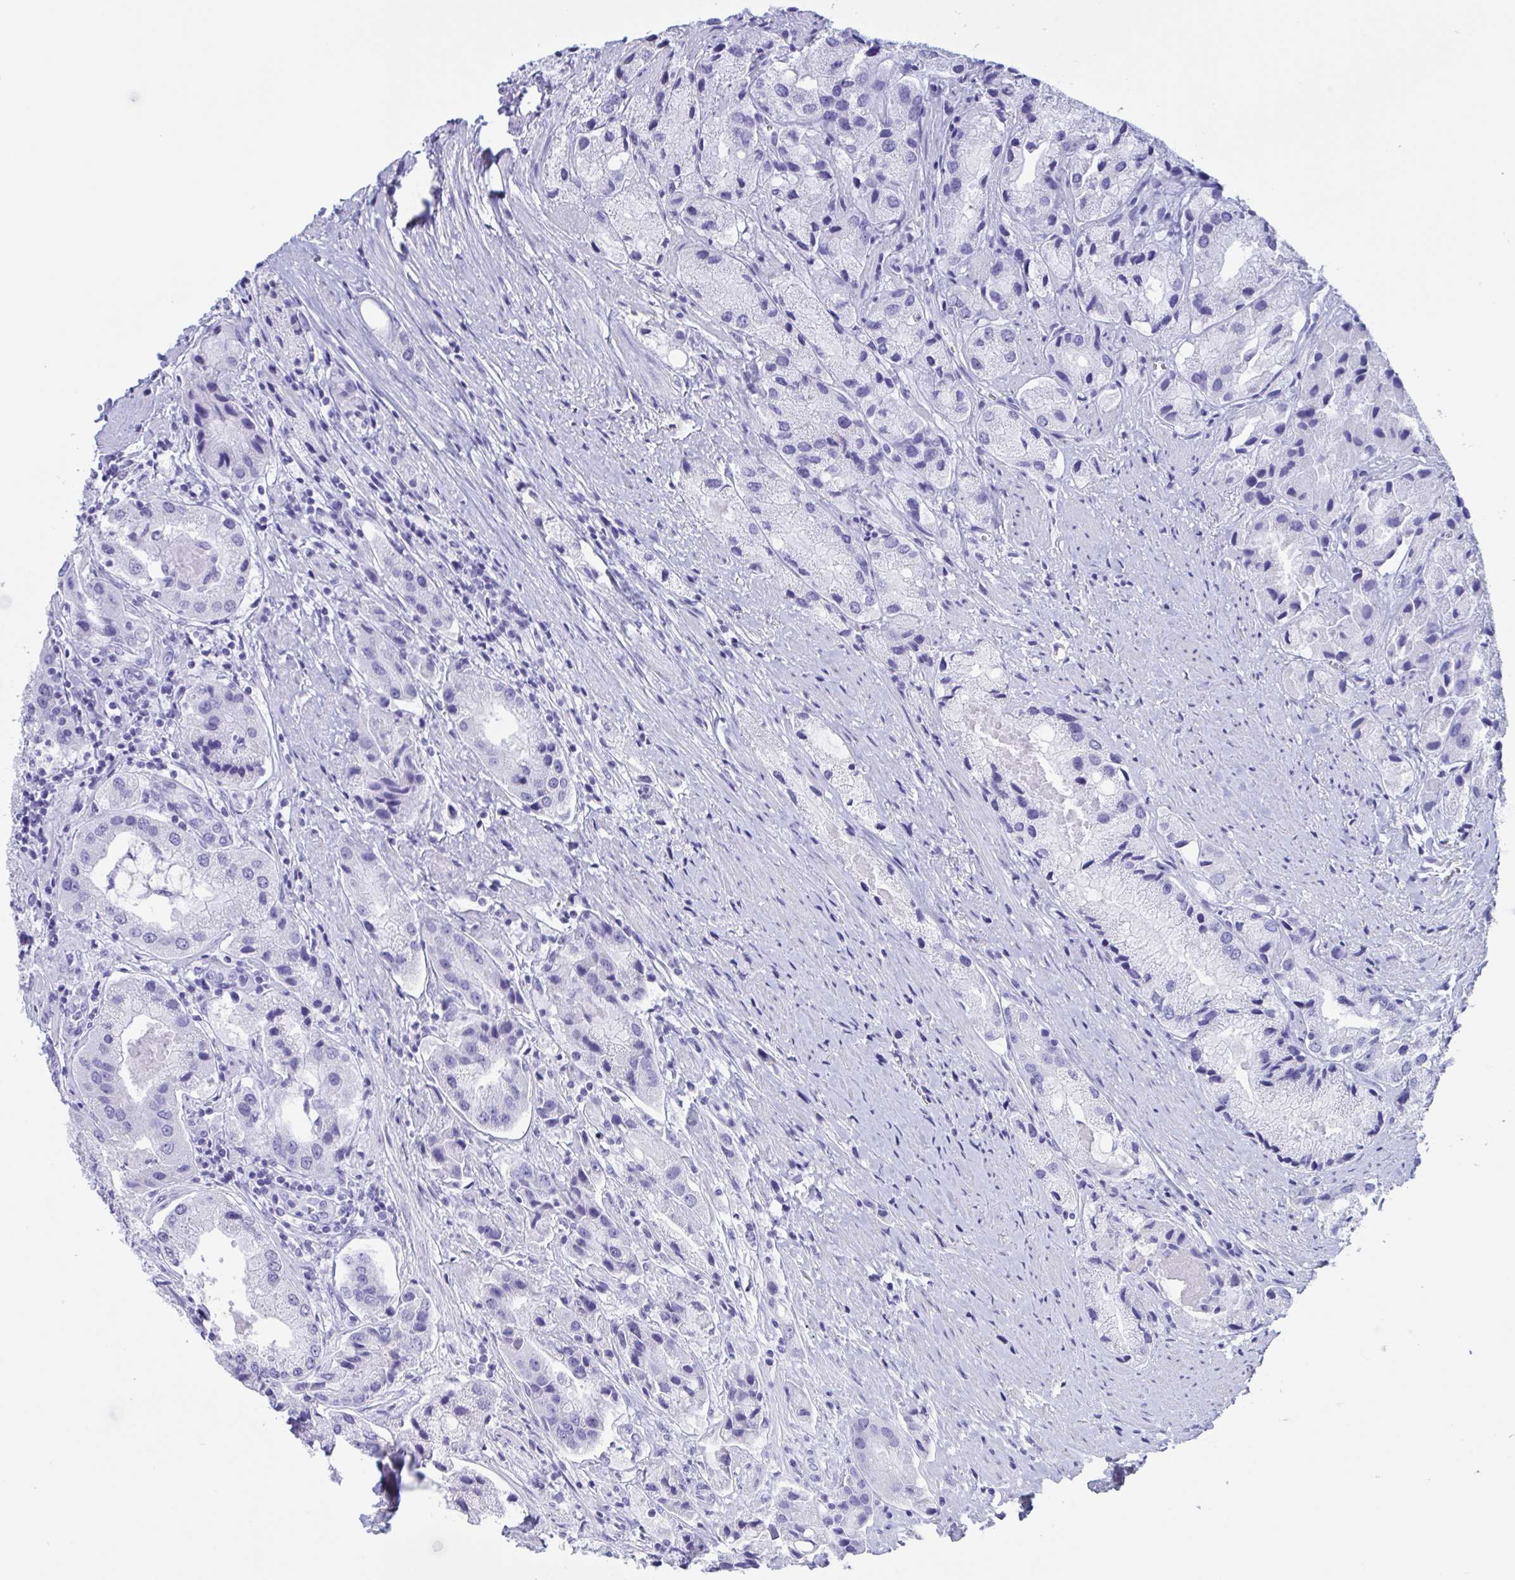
{"staining": {"intensity": "negative", "quantity": "none", "location": "none"}, "tissue": "prostate cancer", "cell_type": "Tumor cells", "image_type": "cancer", "snomed": [{"axis": "morphology", "description": "Adenocarcinoma, Low grade"}, {"axis": "topography", "description": "Prostate"}], "caption": "A high-resolution micrograph shows immunohistochemistry (IHC) staining of prostate cancer, which reveals no significant positivity in tumor cells.", "gene": "ZNF850", "patient": {"sex": "male", "age": 69}}